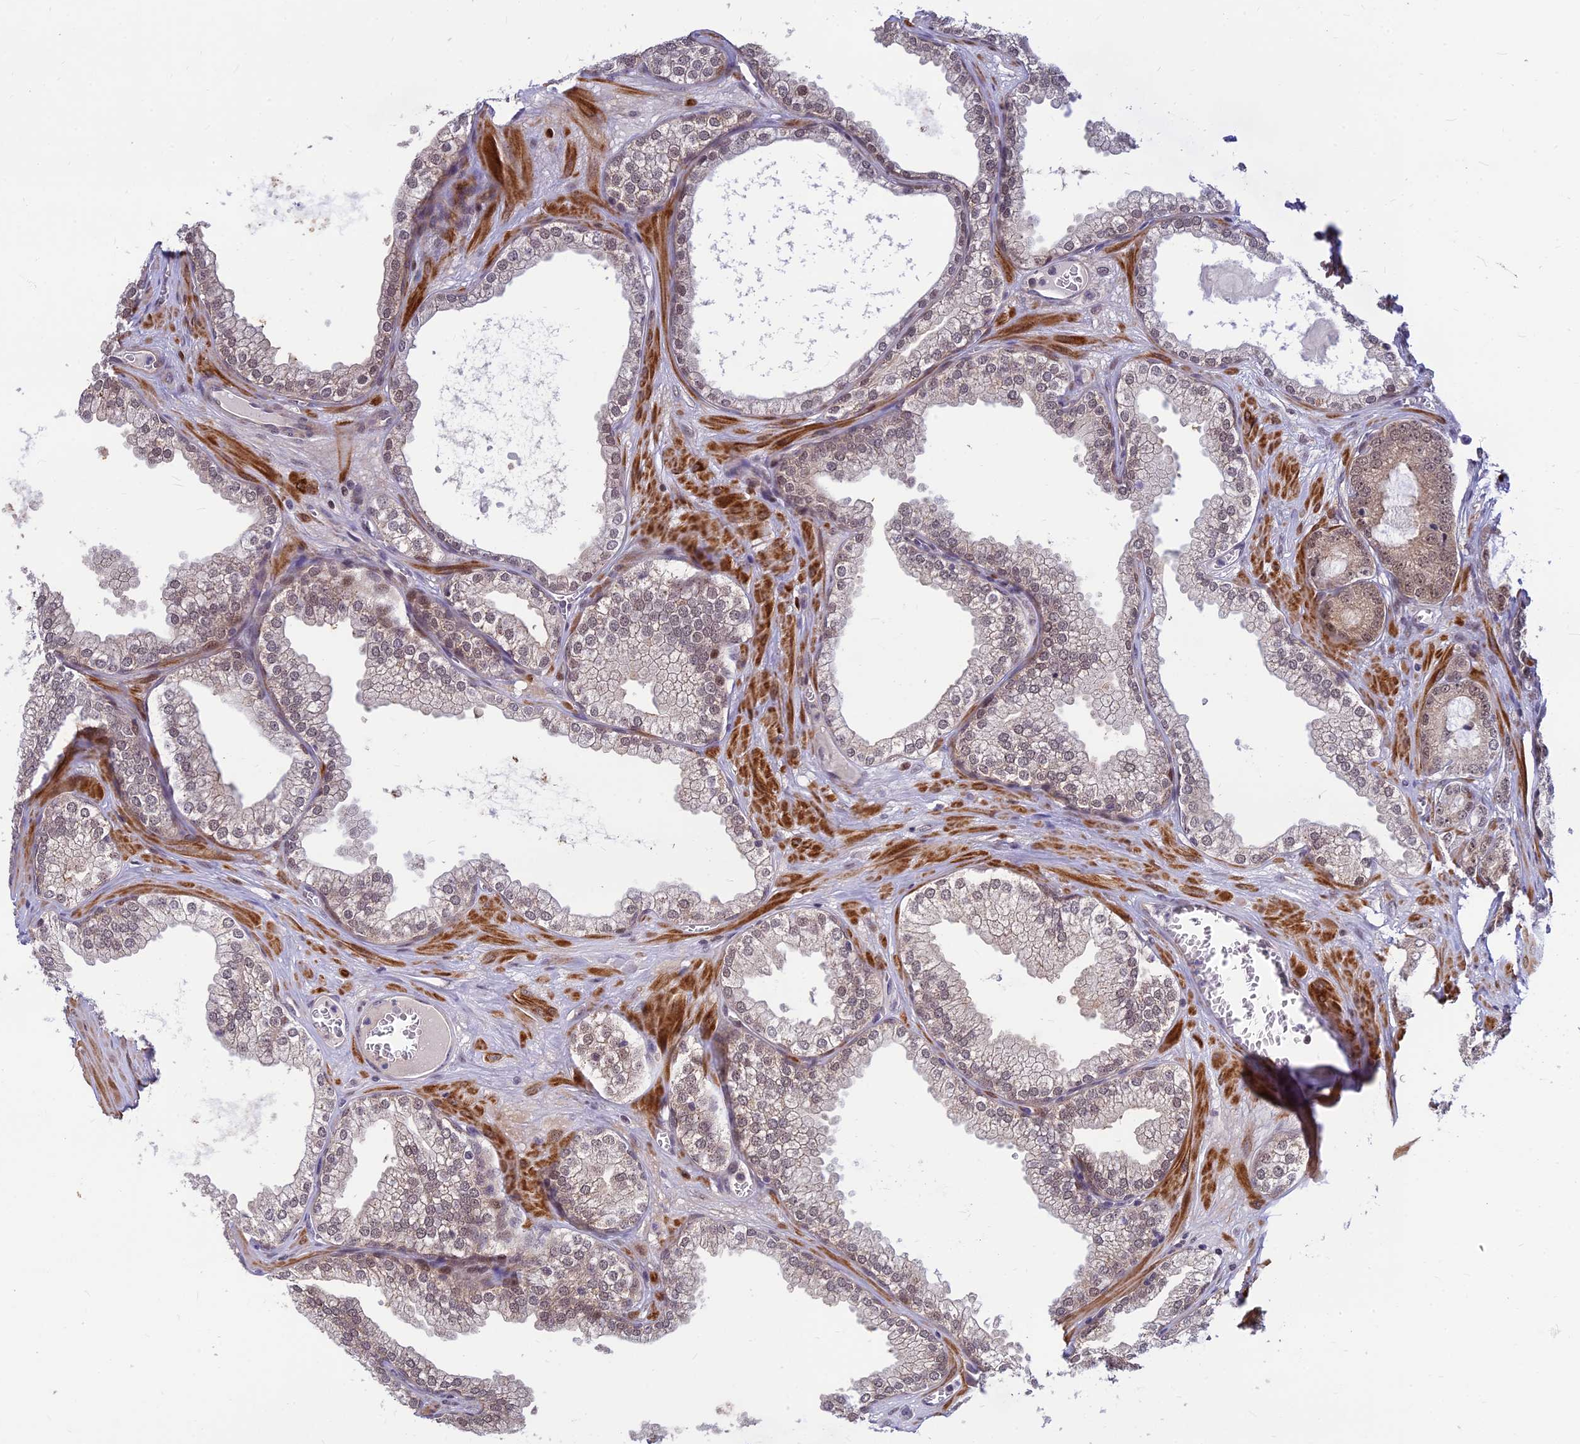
{"staining": {"intensity": "weak", "quantity": "25%-75%", "location": "cytoplasmic/membranous,nuclear"}, "tissue": "prostate cancer", "cell_type": "Tumor cells", "image_type": "cancer", "snomed": [{"axis": "morphology", "description": "Adenocarcinoma, Low grade"}, {"axis": "topography", "description": "Prostate"}], "caption": "A low amount of weak cytoplasmic/membranous and nuclear expression is seen in about 25%-75% of tumor cells in low-grade adenocarcinoma (prostate) tissue. (brown staining indicates protein expression, while blue staining denotes nuclei).", "gene": "ASPDH", "patient": {"sex": "male", "age": 60}}